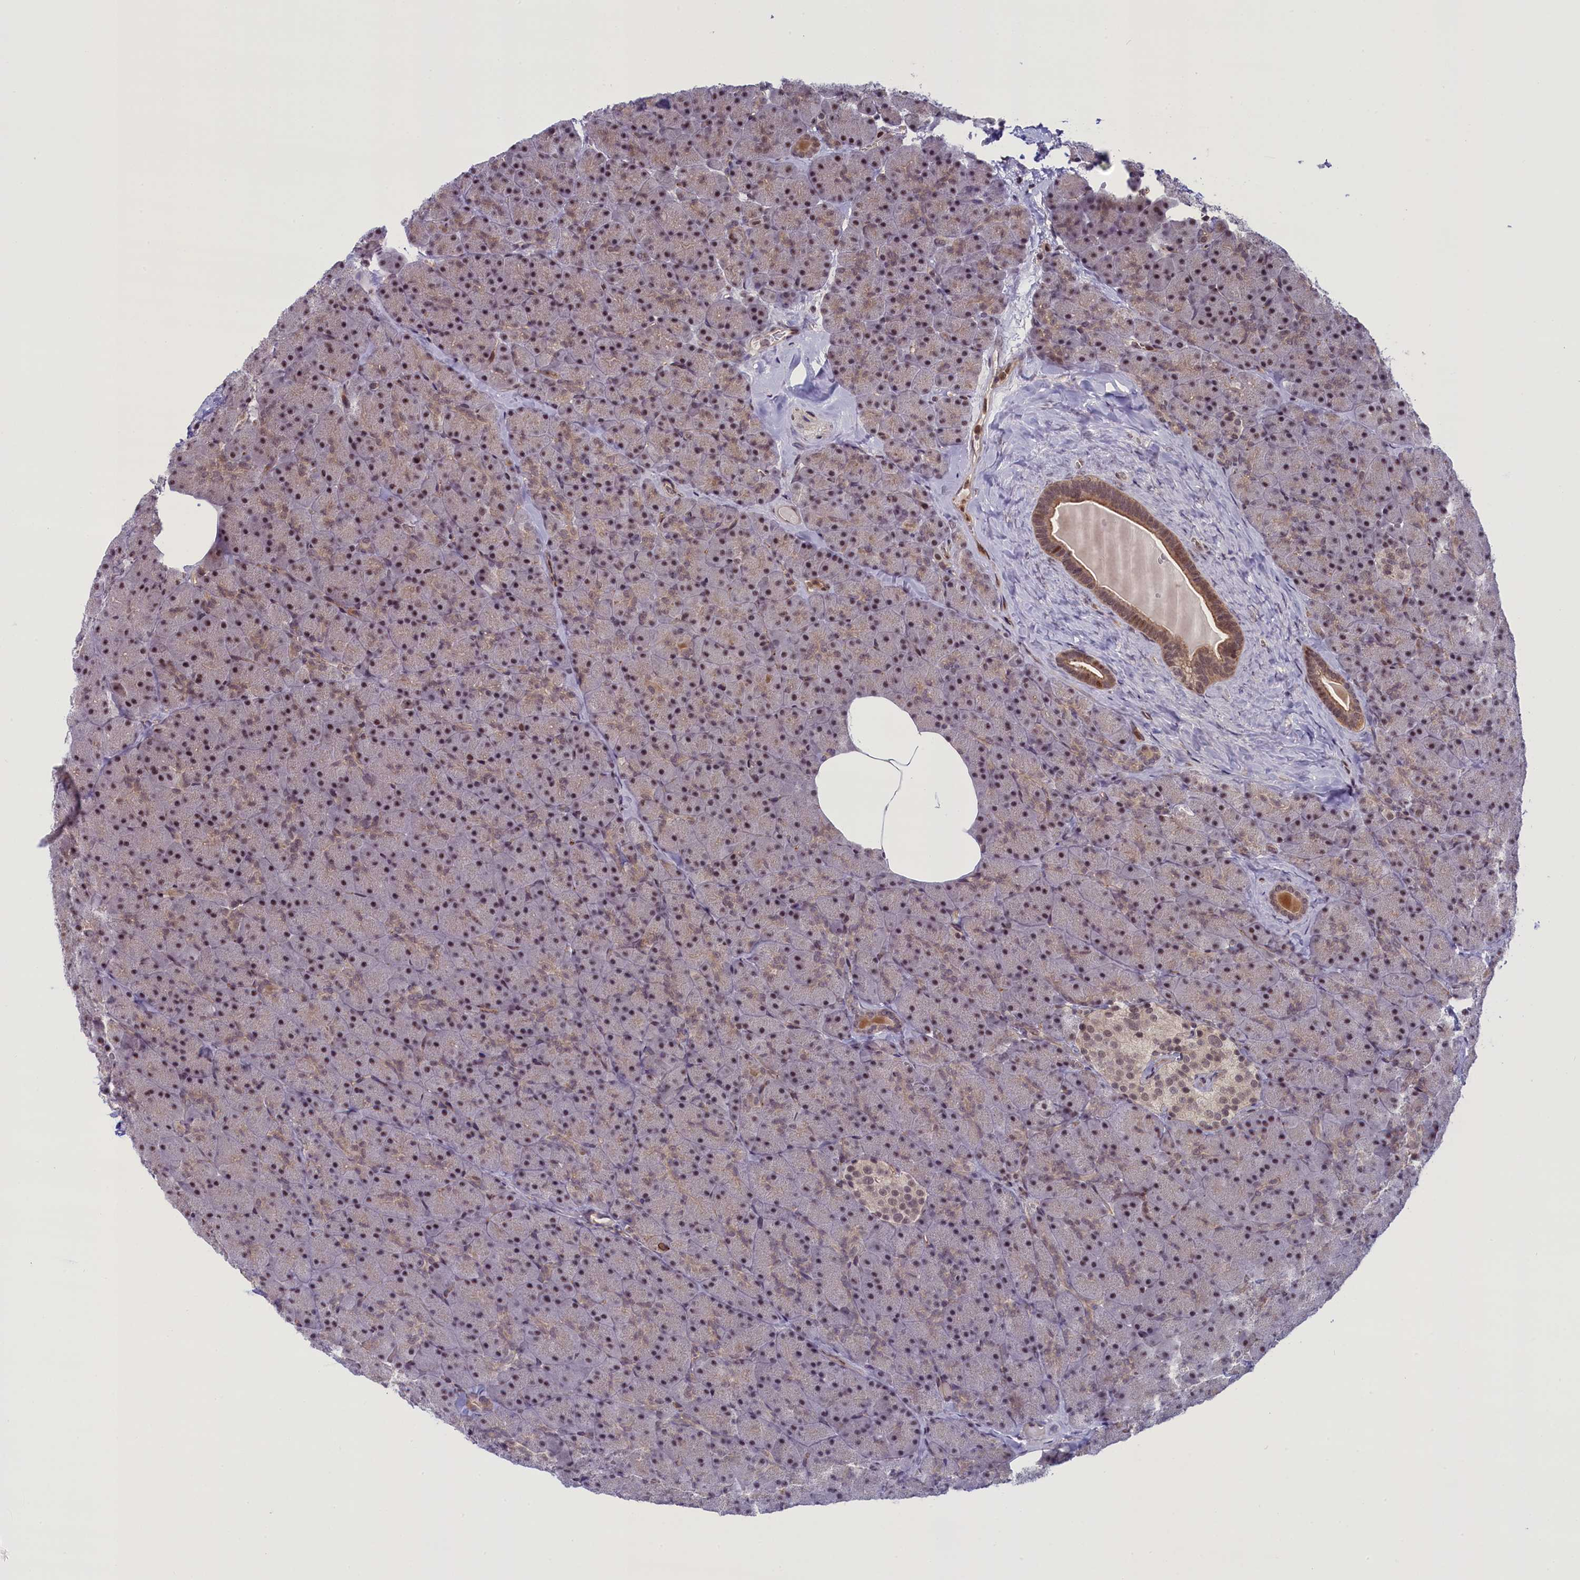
{"staining": {"intensity": "moderate", "quantity": ">75%", "location": "nuclear"}, "tissue": "pancreas", "cell_type": "Exocrine glandular cells", "image_type": "normal", "snomed": [{"axis": "morphology", "description": "Normal tissue, NOS"}, {"axis": "topography", "description": "Pancreas"}], "caption": "Brown immunohistochemical staining in benign pancreas shows moderate nuclear positivity in about >75% of exocrine glandular cells. (DAB (3,3'-diaminobenzidine) = brown stain, brightfield microscopy at high magnification).", "gene": "FCHO1", "patient": {"sex": "male", "age": 36}}